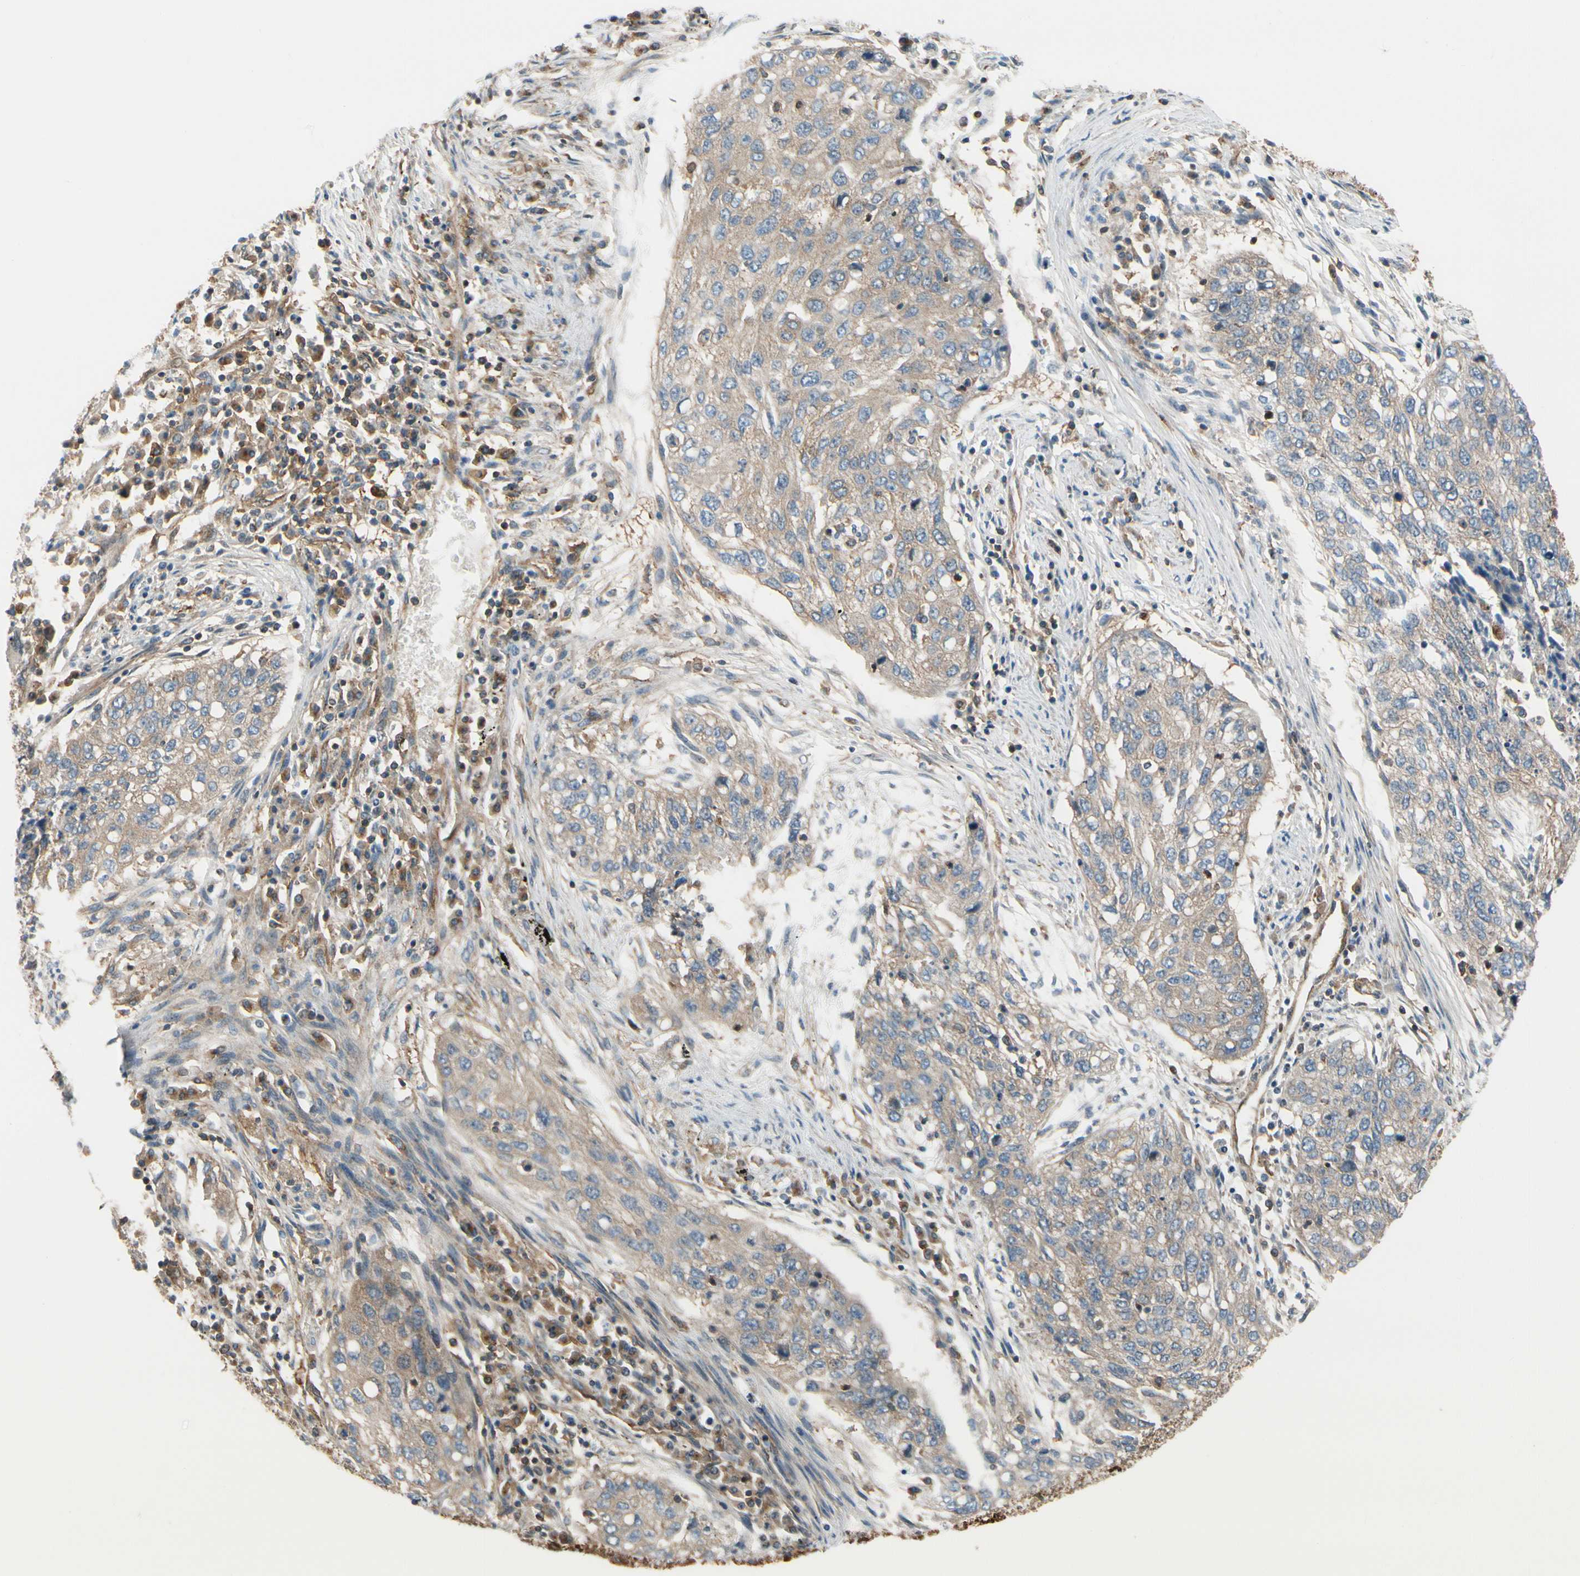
{"staining": {"intensity": "weak", "quantity": "25%-75%", "location": "cytoplasmic/membranous"}, "tissue": "lung cancer", "cell_type": "Tumor cells", "image_type": "cancer", "snomed": [{"axis": "morphology", "description": "Squamous cell carcinoma, NOS"}, {"axis": "topography", "description": "Lung"}], "caption": "Immunohistochemistry of lung cancer shows low levels of weak cytoplasmic/membranous expression in about 25%-75% of tumor cells.", "gene": "EPS15", "patient": {"sex": "female", "age": 63}}